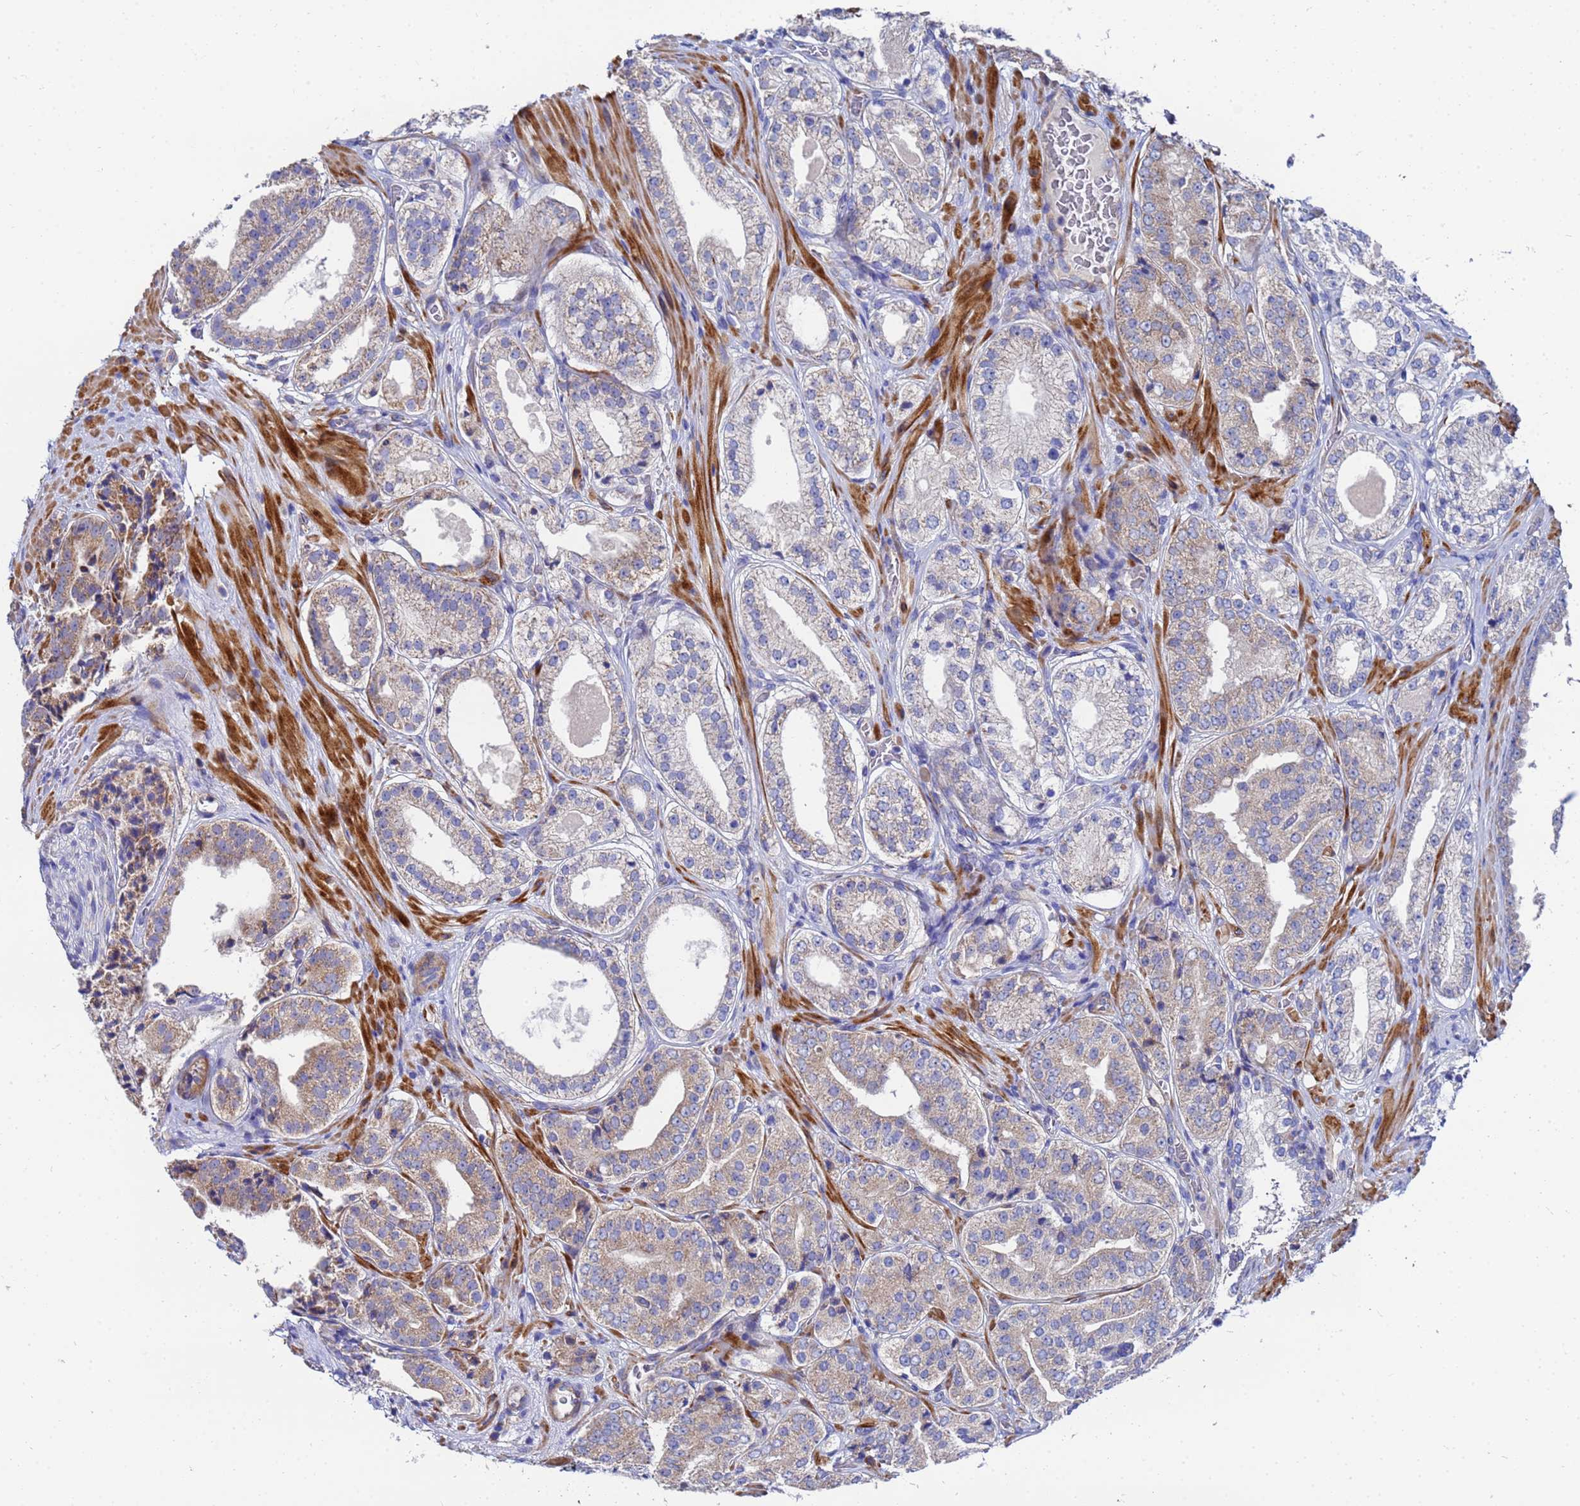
{"staining": {"intensity": "weak", "quantity": "25%-75%", "location": "cytoplasmic/membranous"}, "tissue": "prostate cancer", "cell_type": "Tumor cells", "image_type": "cancer", "snomed": [{"axis": "morphology", "description": "Adenocarcinoma, High grade"}, {"axis": "topography", "description": "Prostate"}], "caption": "Protein staining by IHC shows weak cytoplasmic/membranous expression in about 25%-75% of tumor cells in prostate adenocarcinoma (high-grade).", "gene": "FAHD2A", "patient": {"sex": "male", "age": 71}}